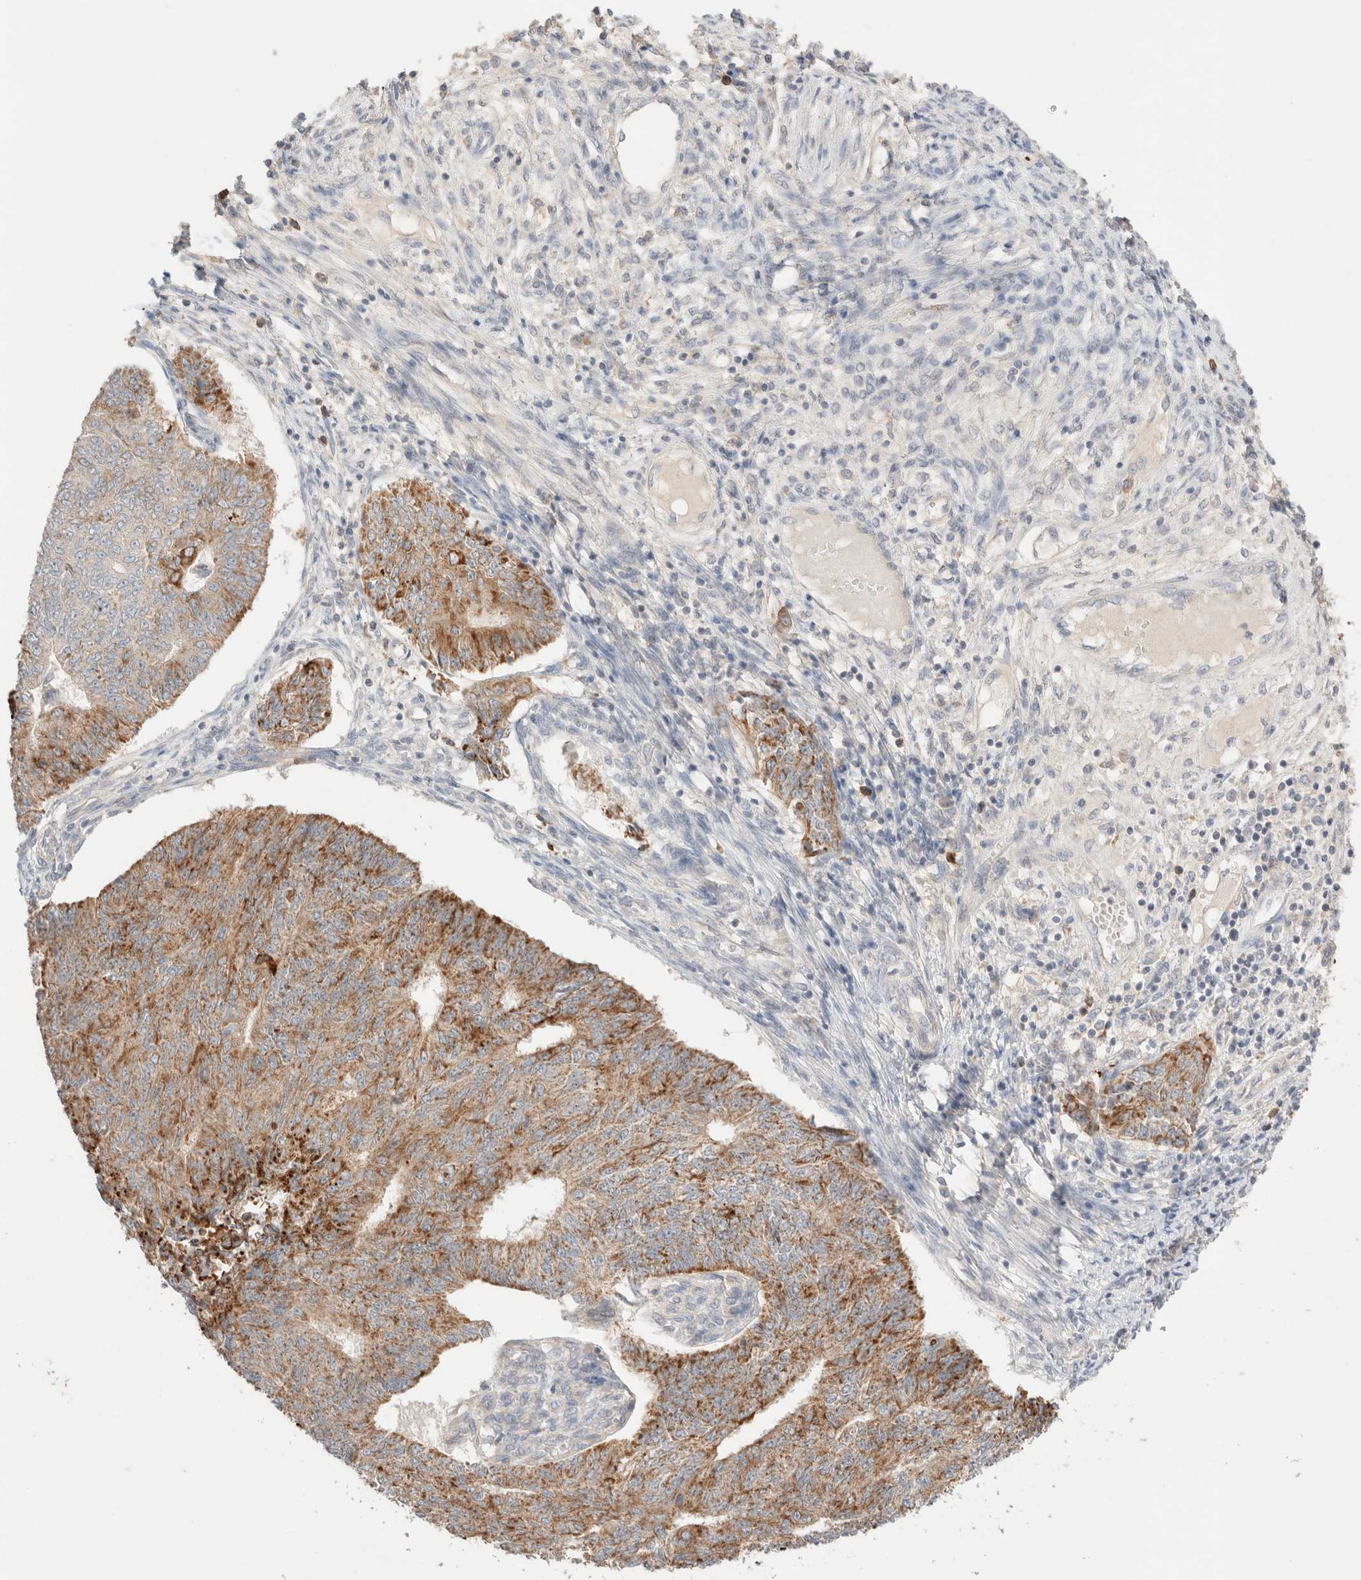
{"staining": {"intensity": "moderate", "quantity": ">75%", "location": "cytoplasmic/membranous"}, "tissue": "endometrial cancer", "cell_type": "Tumor cells", "image_type": "cancer", "snomed": [{"axis": "morphology", "description": "Adenocarcinoma, NOS"}, {"axis": "topography", "description": "Endometrium"}], "caption": "DAB immunohistochemical staining of adenocarcinoma (endometrial) displays moderate cytoplasmic/membranous protein positivity in approximately >75% of tumor cells.", "gene": "TRIM41", "patient": {"sex": "female", "age": 32}}